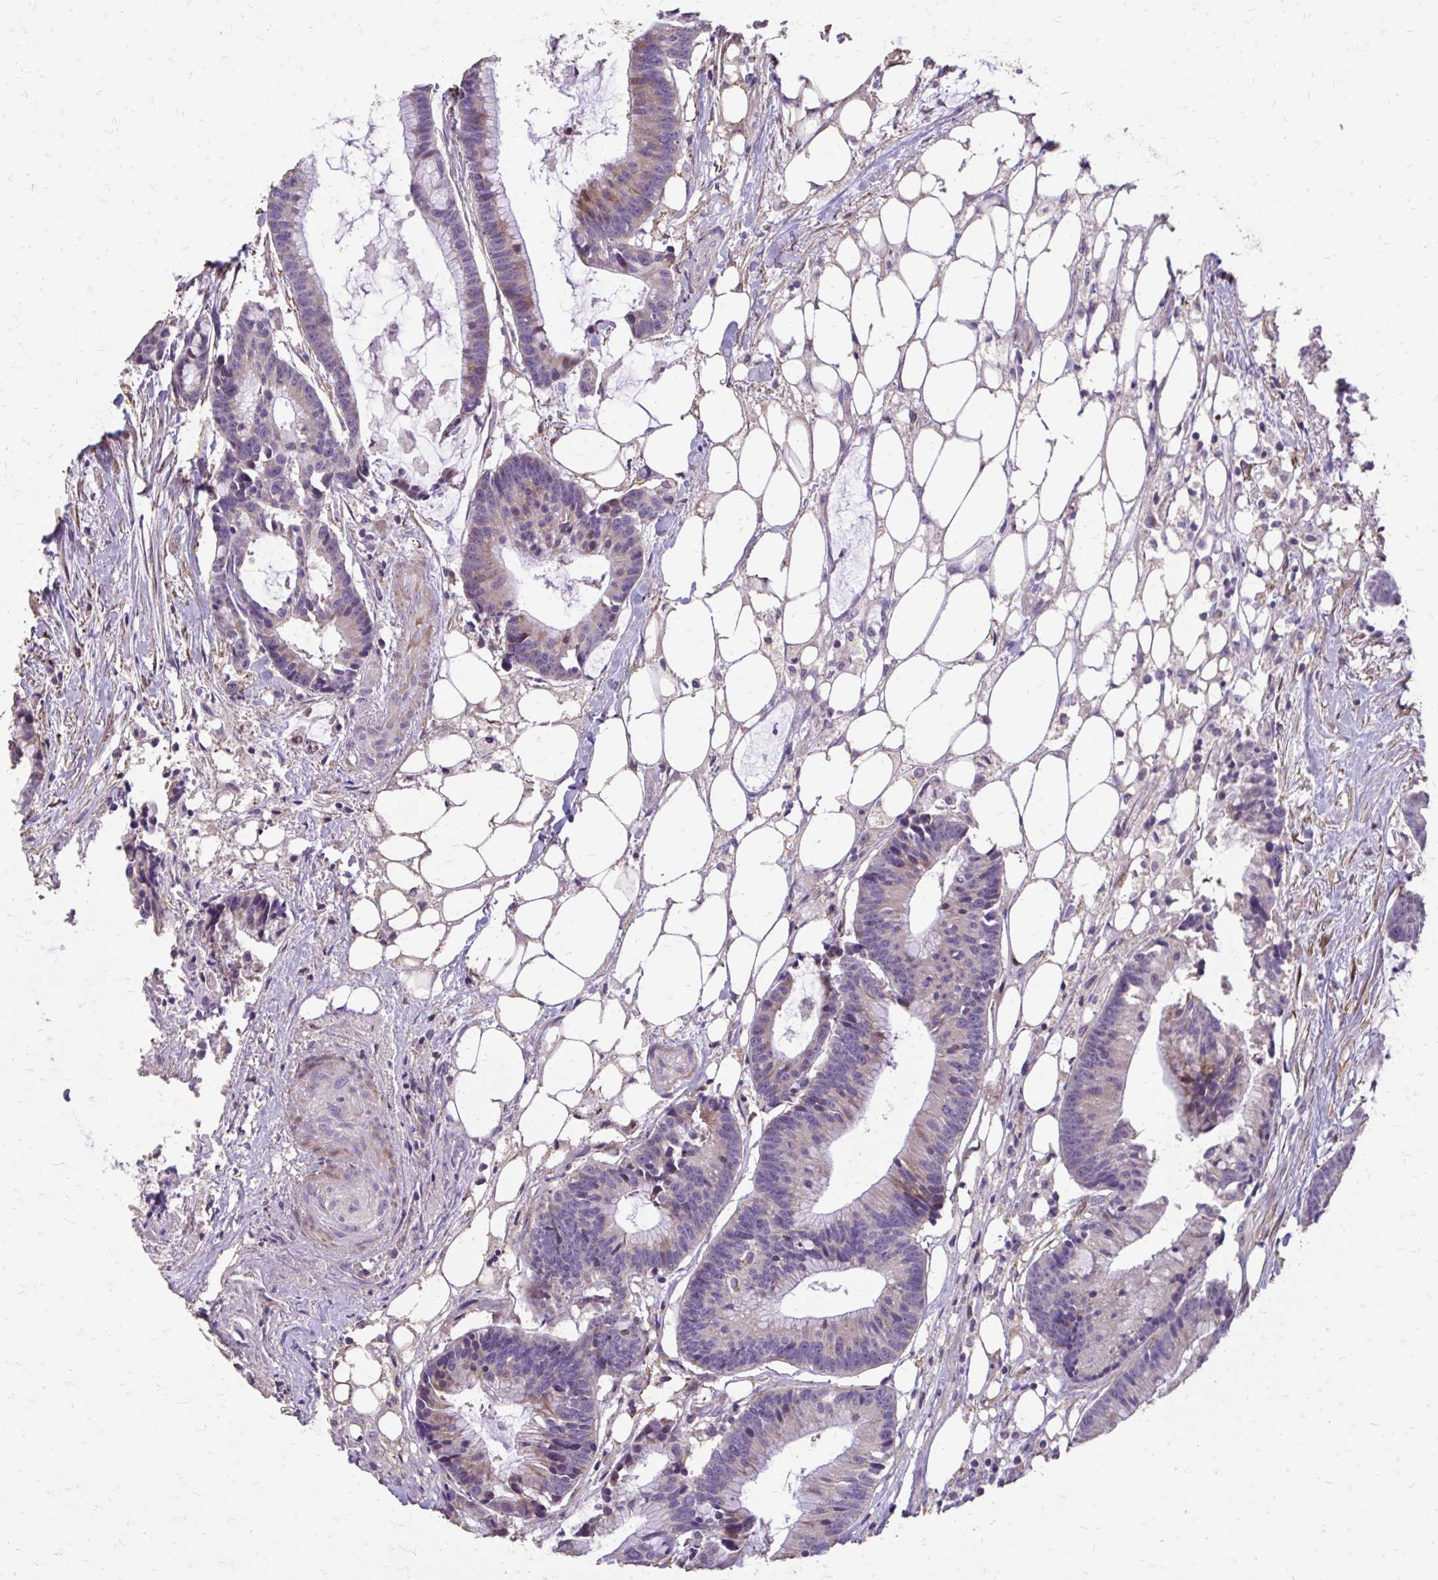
{"staining": {"intensity": "weak", "quantity": "<25%", "location": "cytoplasmic/membranous"}, "tissue": "colorectal cancer", "cell_type": "Tumor cells", "image_type": "cancer", "snomed": [{"axis": "morphology", "description": "Adenocarcinoma, NOS"}, {"axis": "topography", "description": "Colon"}], "caption": "Histopathology image shows no protein expression in tumor cells of colorectal adenocarcinoma tissue. (DAB immunohistochemistry (IHC) with hematoxylin counter stain).", "gene": "MYORG", "patient": {"sex": "female", "age": 78}}